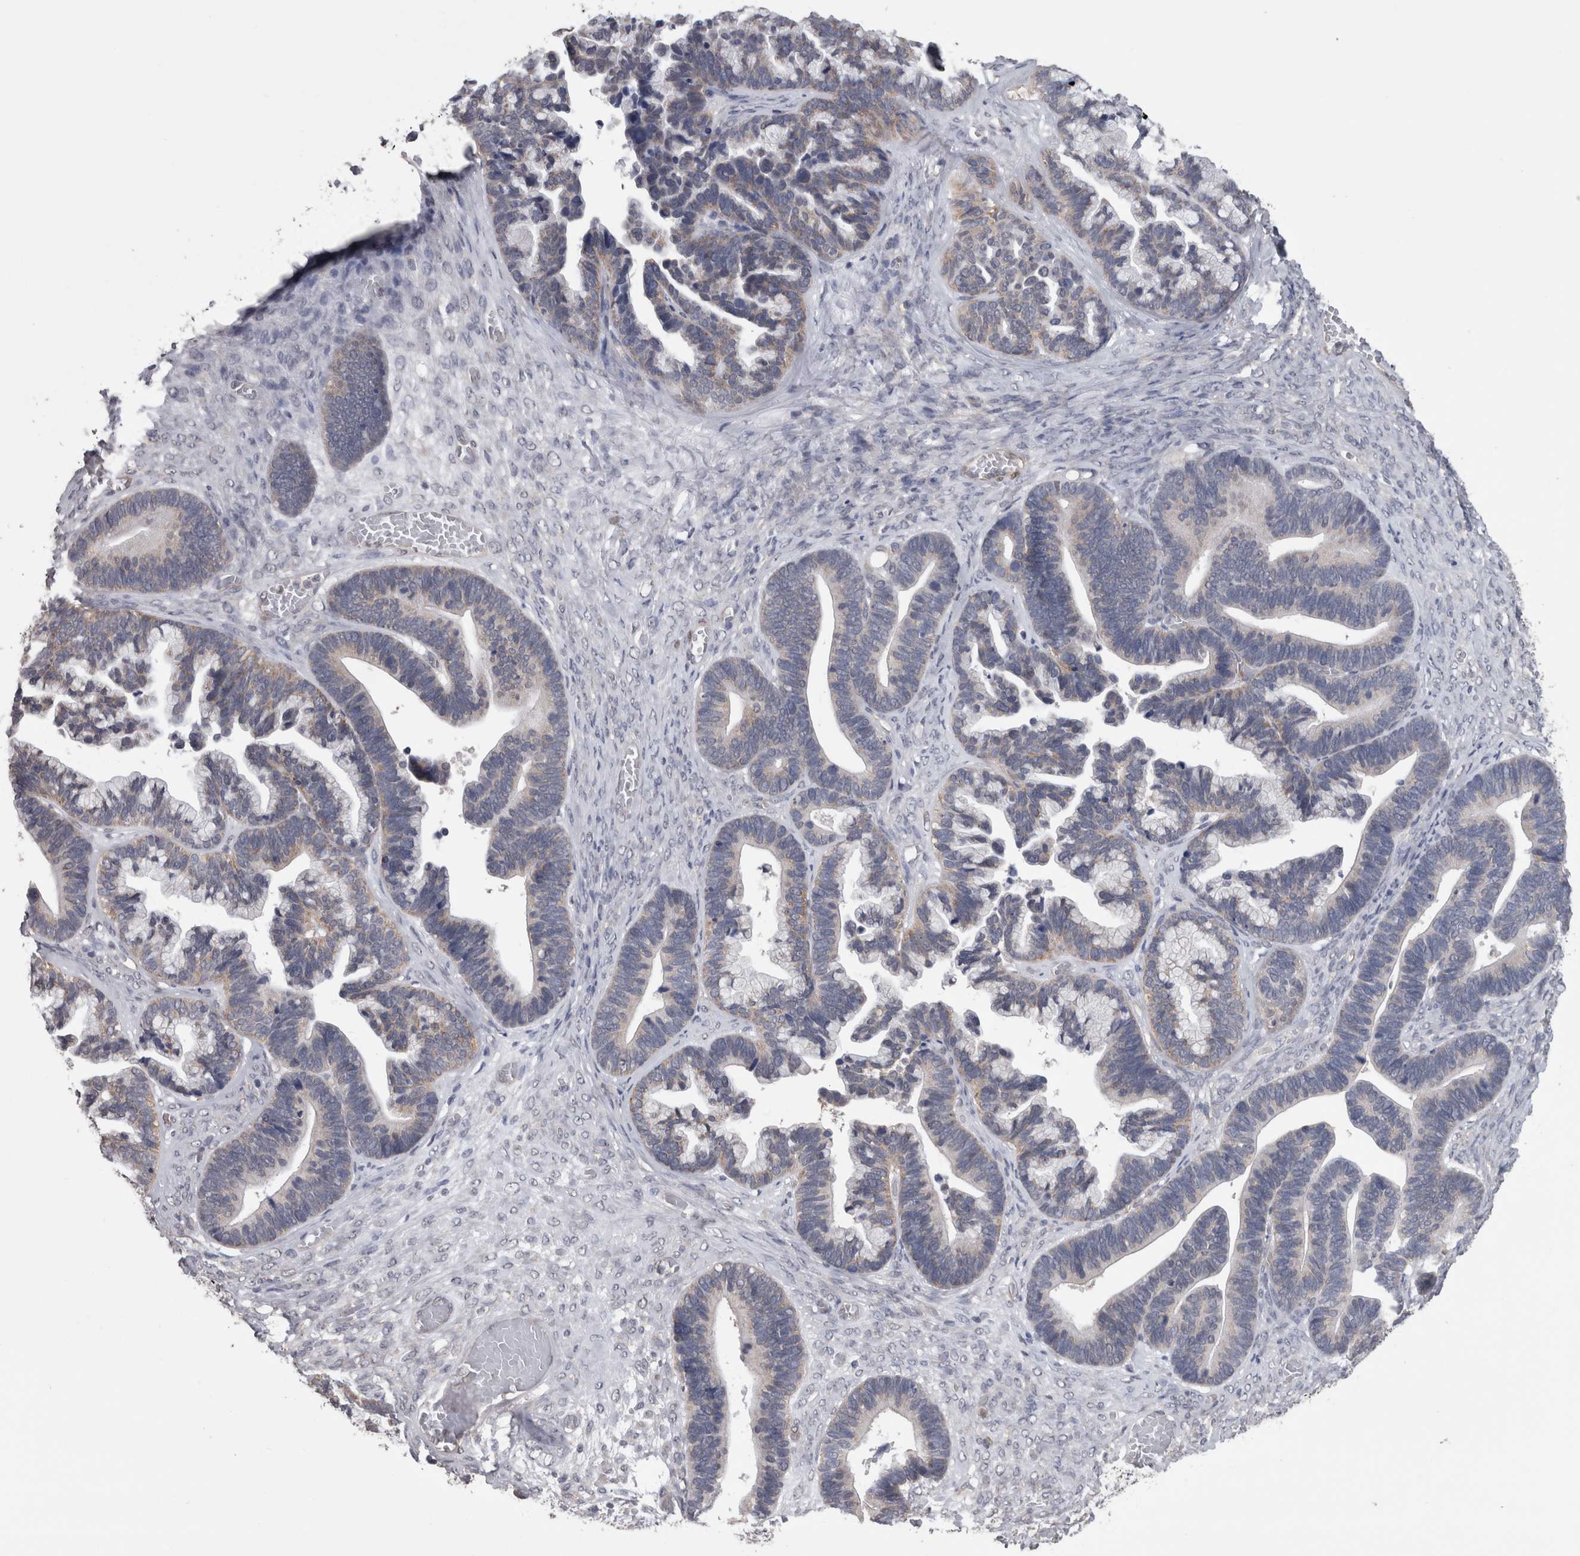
{"staining": {"intensity": "weak", "quantity": "25%-75%", "location": "cytoplasmic/membranous"}, "tissue": "ovarian cancer", "cell_type": "Tumor cells", "image_type": "cancer", "snomed": [{"axis": "morphology", "description": "Cystadenocarcinoma, serous, NOS"}, {"axis": "topography", "description": "Ovary"}], "caption": "This image exhibits immunohistochemistry (IHC) staining of human ovarian cancer, with low weak cytoplasmic/membranous positivity in about 25%-75% of tumor cells.", "gene": "DDX6", "patient": {"sex": "female", "age": 56}}